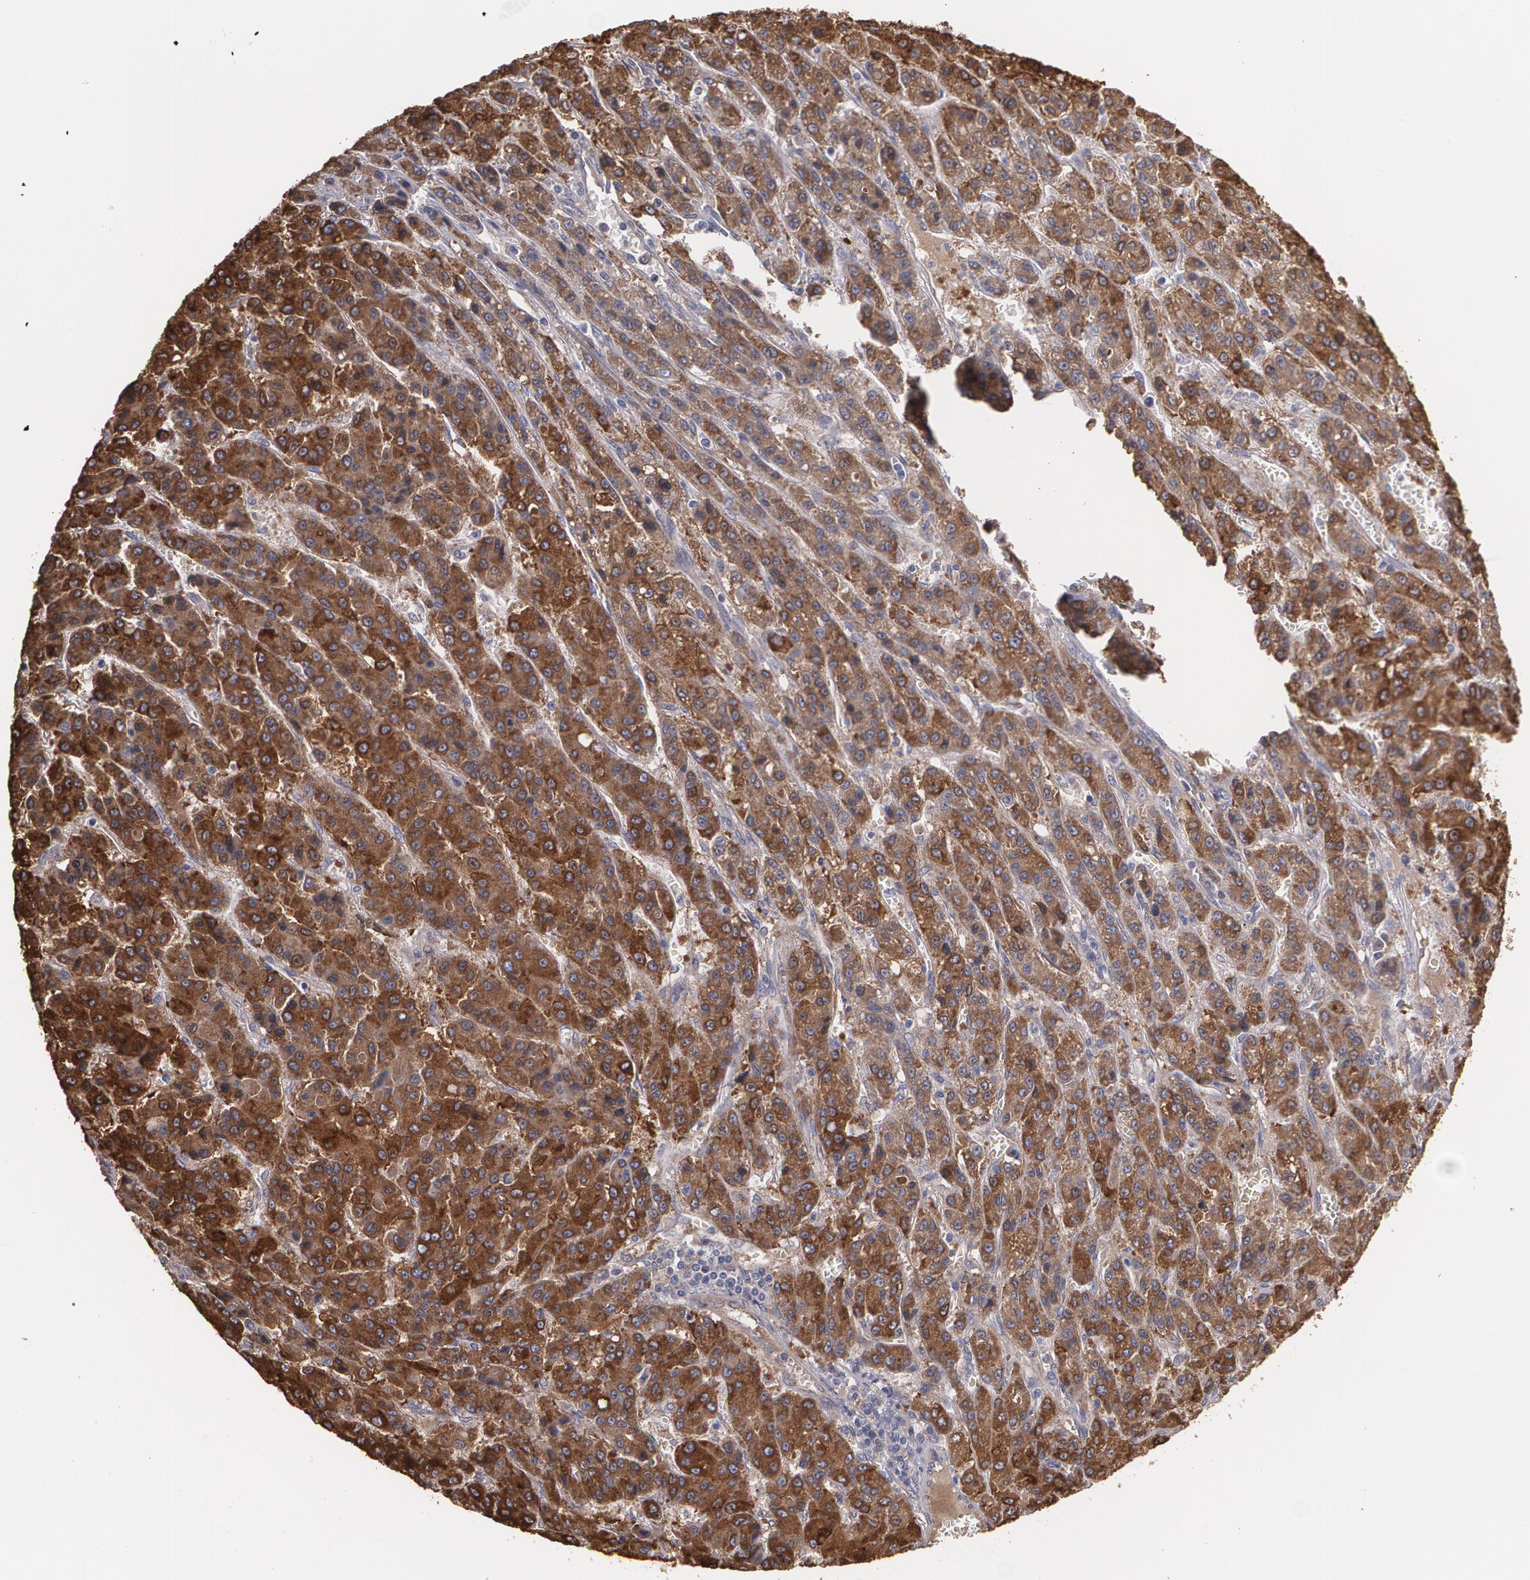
{"staining": {"intensity": "moderate", "quantity": ">75%", "location": "cytoplasmic/membranous"}, "tissue": "liver cancer", "cell_type": "Tumor cells", "image_type": "cancer", "snomed": [{"axis": "morphology", "description": "Carcinoma, Hepatocellular, NOS"}, {"axis": "topography", "description": "Liver"}], "caption": "An image of human liver cancer stained for a protein exhibits moderate cytoplasmic/membranous brown staining in tumor cells.", "gene": "PON1", "patient": {"sex": "male", "age": 70}}